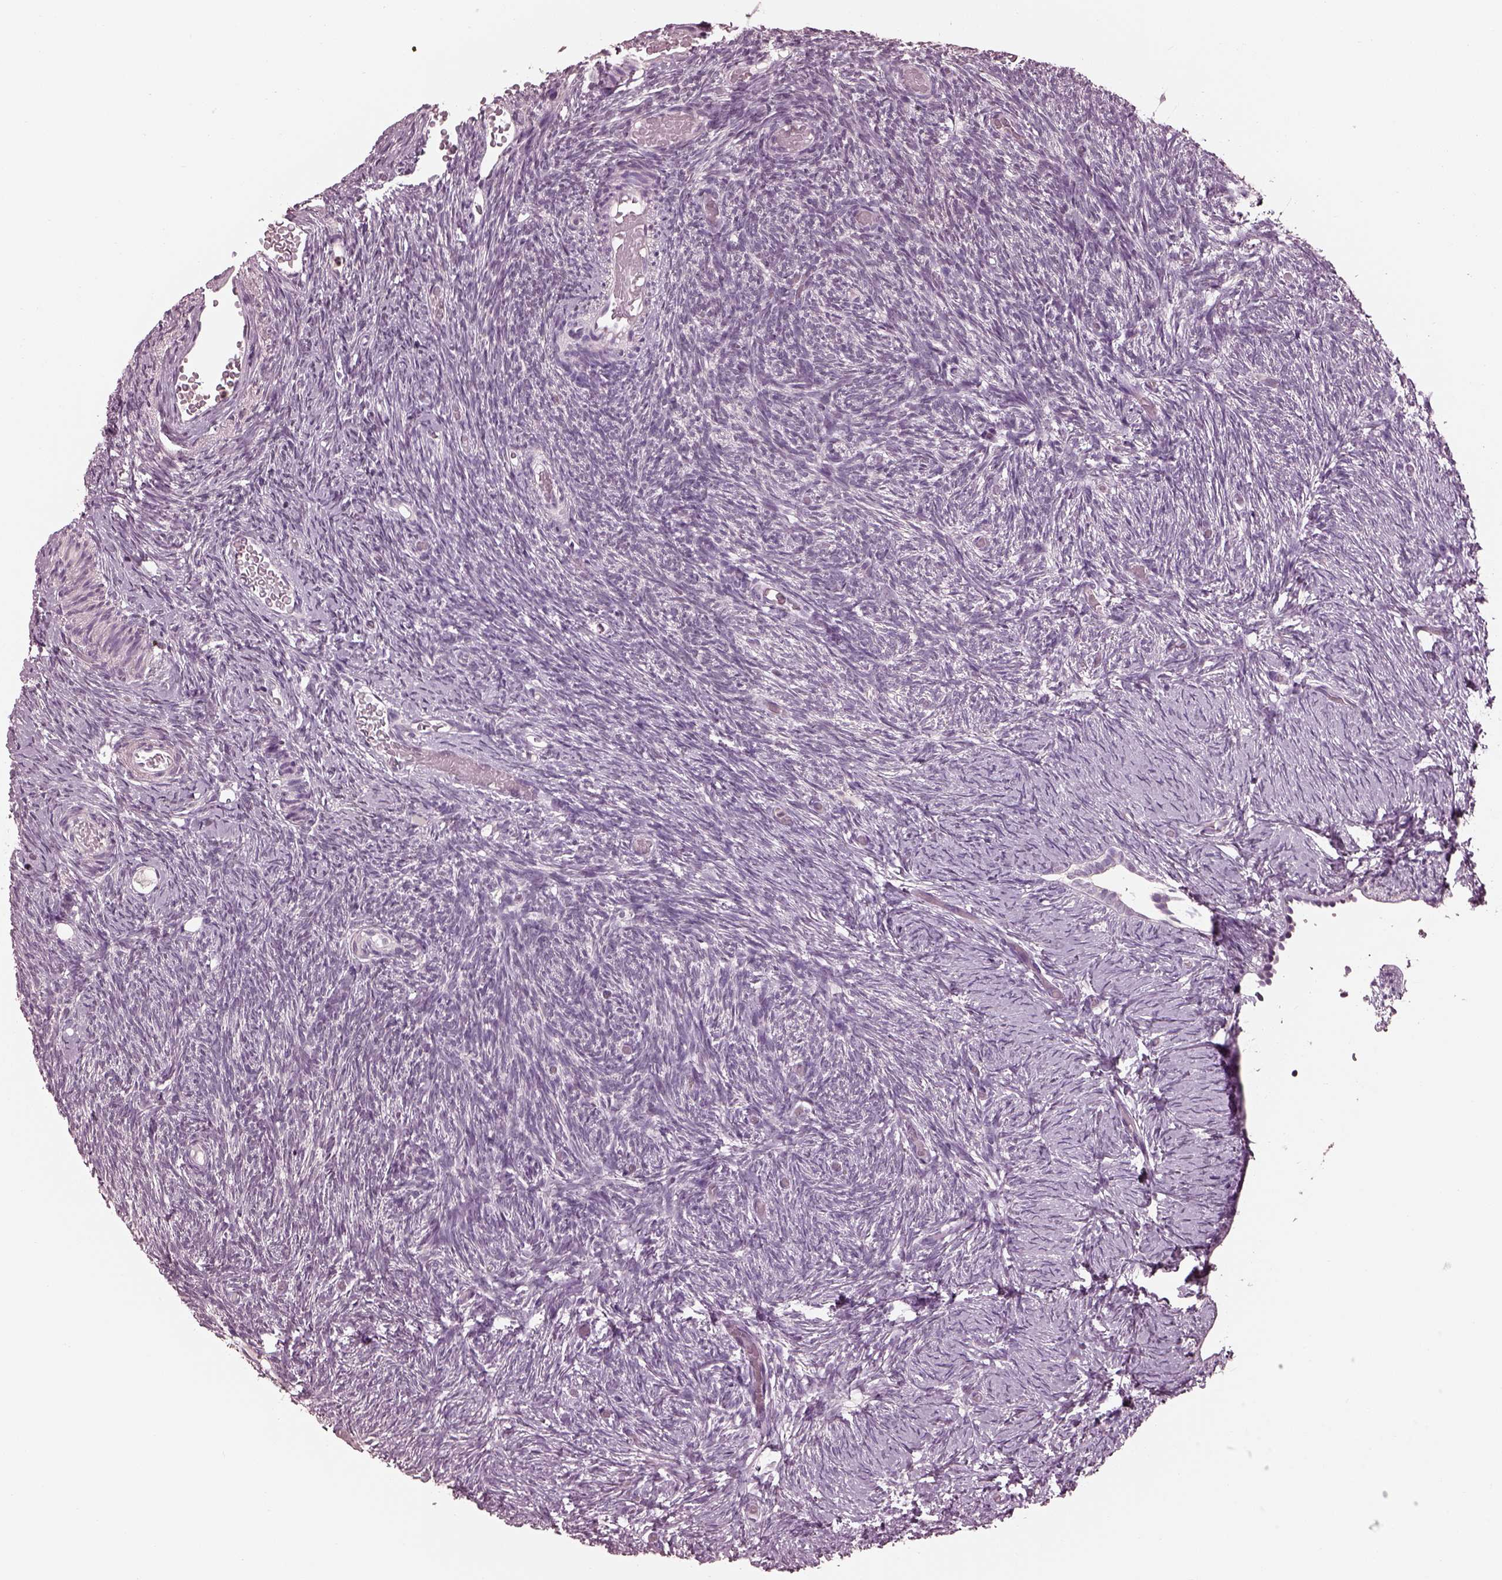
{"staining": {"intensity": "negative", "quantity": "none", "location": "none"}, "tissue": "ovary", "cell_type": "Ovarian stroma cells", "image_type": "normal", "snomed": [{"axis": "morphology", "description": "Normal tissue, NOS"}, {"axis": "topography", "description": "Ovary"}], "caption": "IHC photomicrograph of normal human ovary stained for a protein (brown), which demonstrates no staining in ovarian stroma cells.", "gene": "TSKS", "patient": {"sex": "female", "age": 39}}